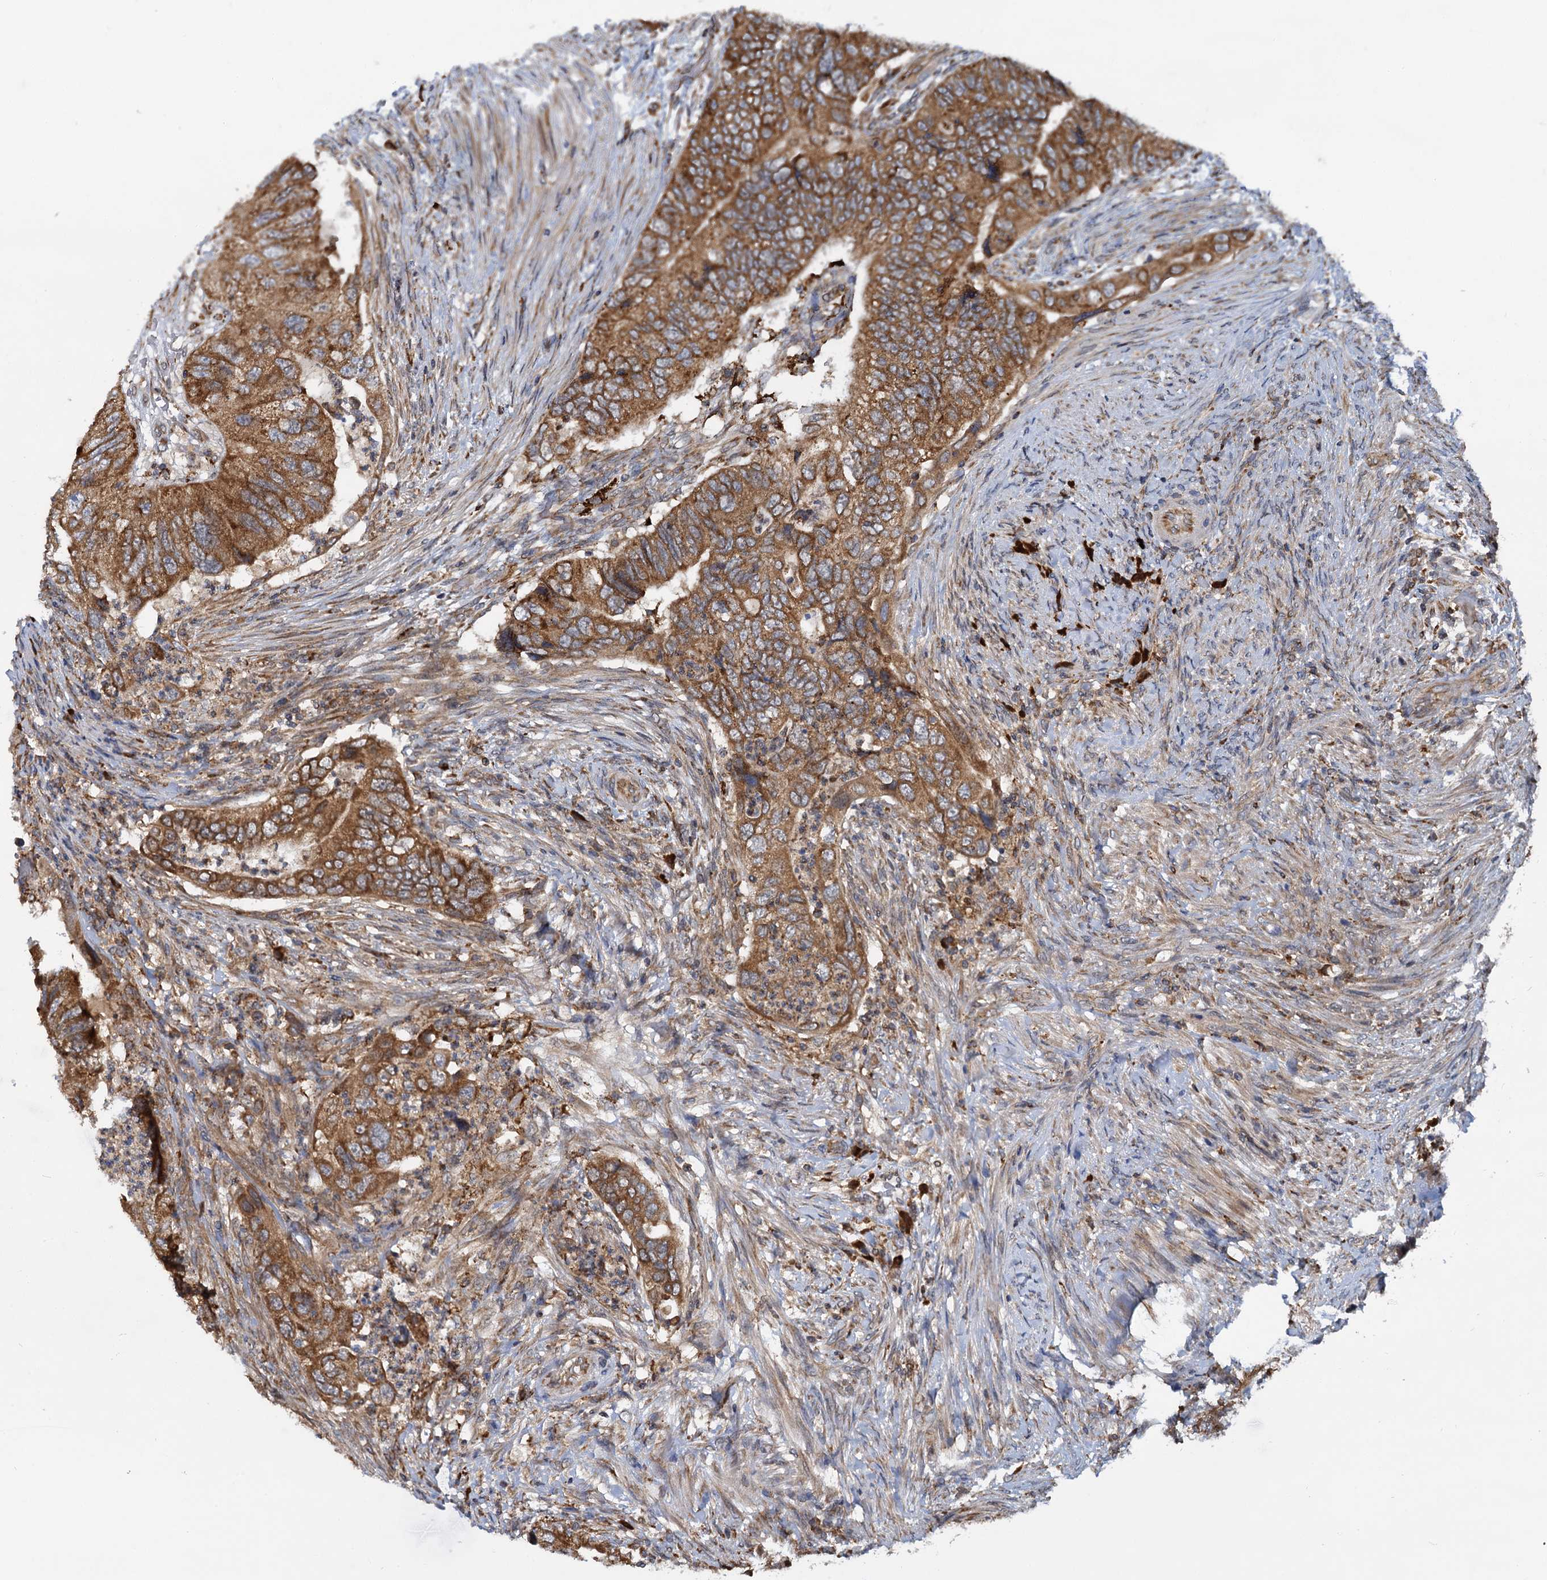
{"staining": {"intensity": "moderate", "quantity": ">75%", "location": "cytoplasmic/membranous"}, "tissue": "colorectal cancer", "cell_type": "Tumor cells", "image_type": "cancer", "snomed": [{"axis": "morphology", "description": "Adenocarcinoma, NOS"}, {"axis": "topography", "description": "Rectum"}], "caption": "A brown stain highlights moderate cytoplasmic/membranous positivity of a protein in human colorectal adenocarcinoma tumor cells. (Stains: DAB (3,3'-diaminobenzidine) in brown, nuclei in blue, Microscopy: brightfield microscopy at high magnification).", "gene": "UFM1", "patient": {"sex": "male", "age": 63}}